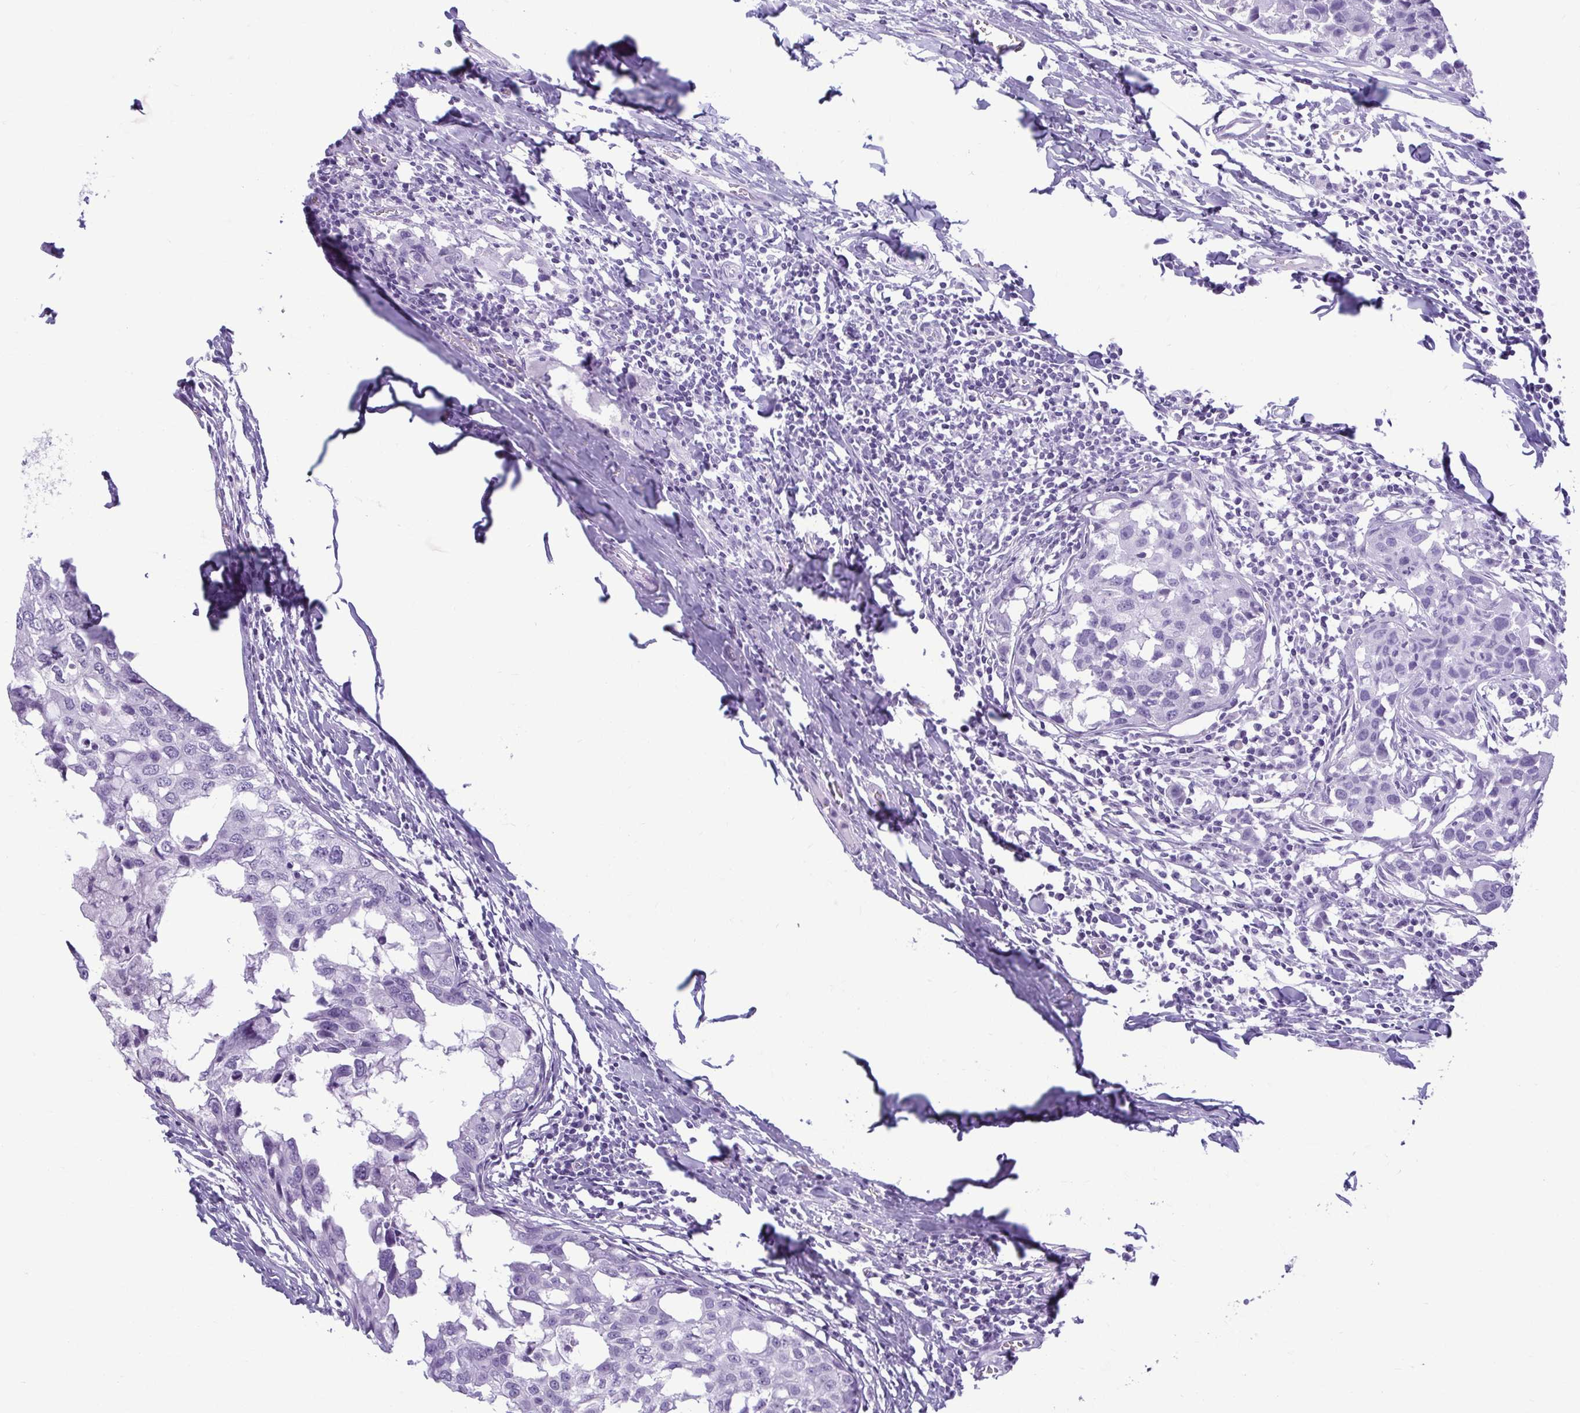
{"staining": {"intensity": "negative", "quantity": "none", "location": "none"}, "tissue": "breast cancer", "cell_type": "Tumor cells", "image_type": "cancer", "snomed": [{"axis": "morphology", "description": "Duct carcinoma"}, {"axis": "topography", "description": "Breast"}], "caption": "Histopathology image shows no significant protein staining in tumor cells of breast cancer (infiltrating ductal carcinoma).", "gene": "TCEAL3", "patient": {"sex": "female", "age": 27}}